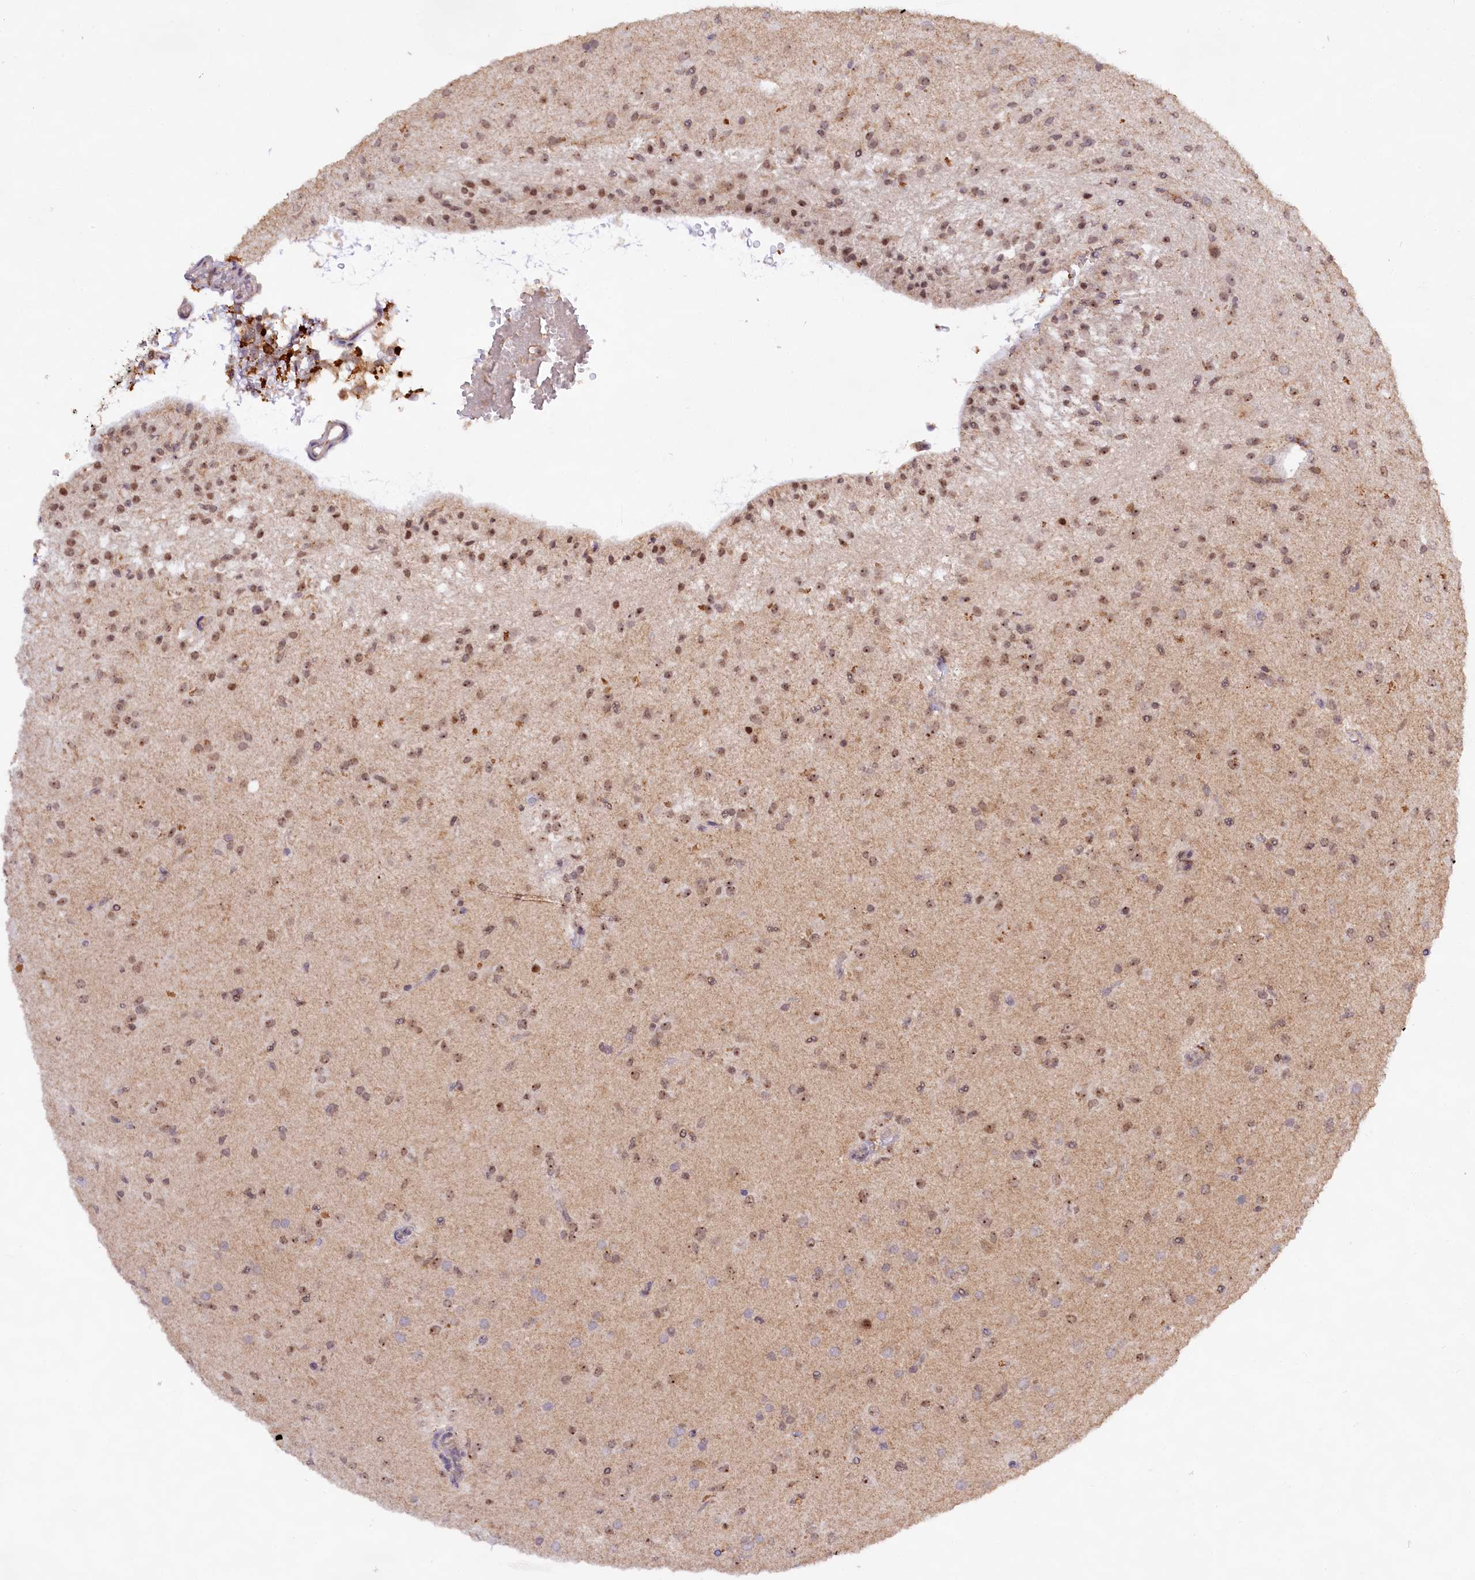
{"staining": {"intensity": "moderate", "quantity": ">75%", "location": "nuclear"}, "tissue": "glioma", "cell_type": "Tumor cells", "image_type": "cancer", "snomed": [{"axis": "morphology", "description": "Glioma, malignant, Low grade"}, {"axis": "topography", "description": "Brain"}], "caption": "A medium amount of moderate nuclear positivity is present in approximately >75% of tumor cells in malignant low-grade glioma tissue.", "gene": "RRP8", "patient": {"sex": "male", "age": 65}}